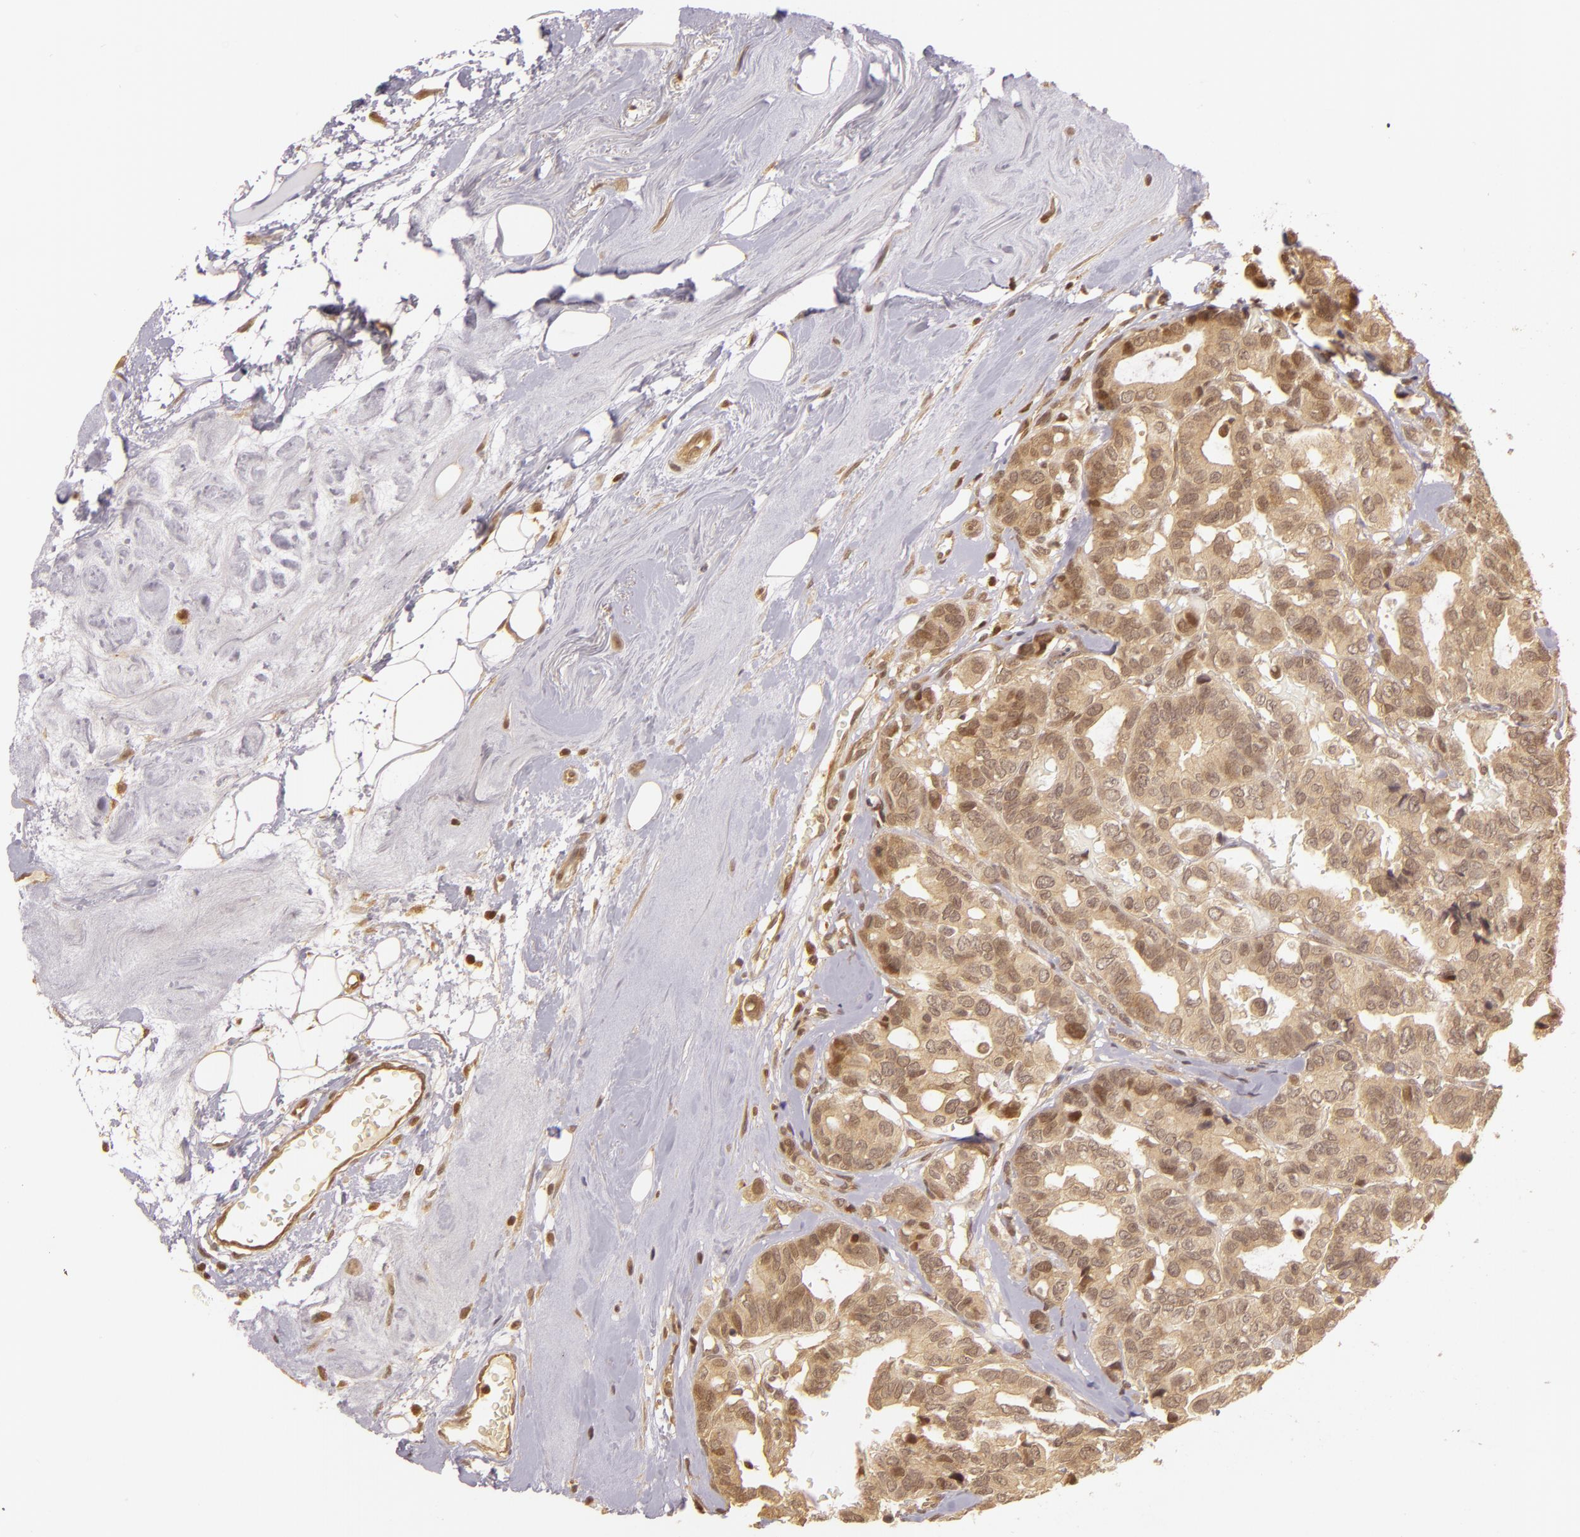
{"staining": {"intensity": "weak", "quantity": ">75%", "location": "cytoplasmic/membranous,nuclear"}, "tissue": "breast cancer", "cell_type": "Tumor cells", "image_type": "cancer", "snomed": [{"axis": "morphology", "description": "Duct carcinoma"}, {"axis": "topography", "description": "Breast"}], "caption": "Infiltrating ductal carcinoma (breast) tissue shows weak cytoplasmic/membranous and nuclear positivity in approximately >75% of tumor cells, visualized by immunohistochemistry.", "gene": "TXNRD2", "patient": {"sex": "female", "age": 69}}